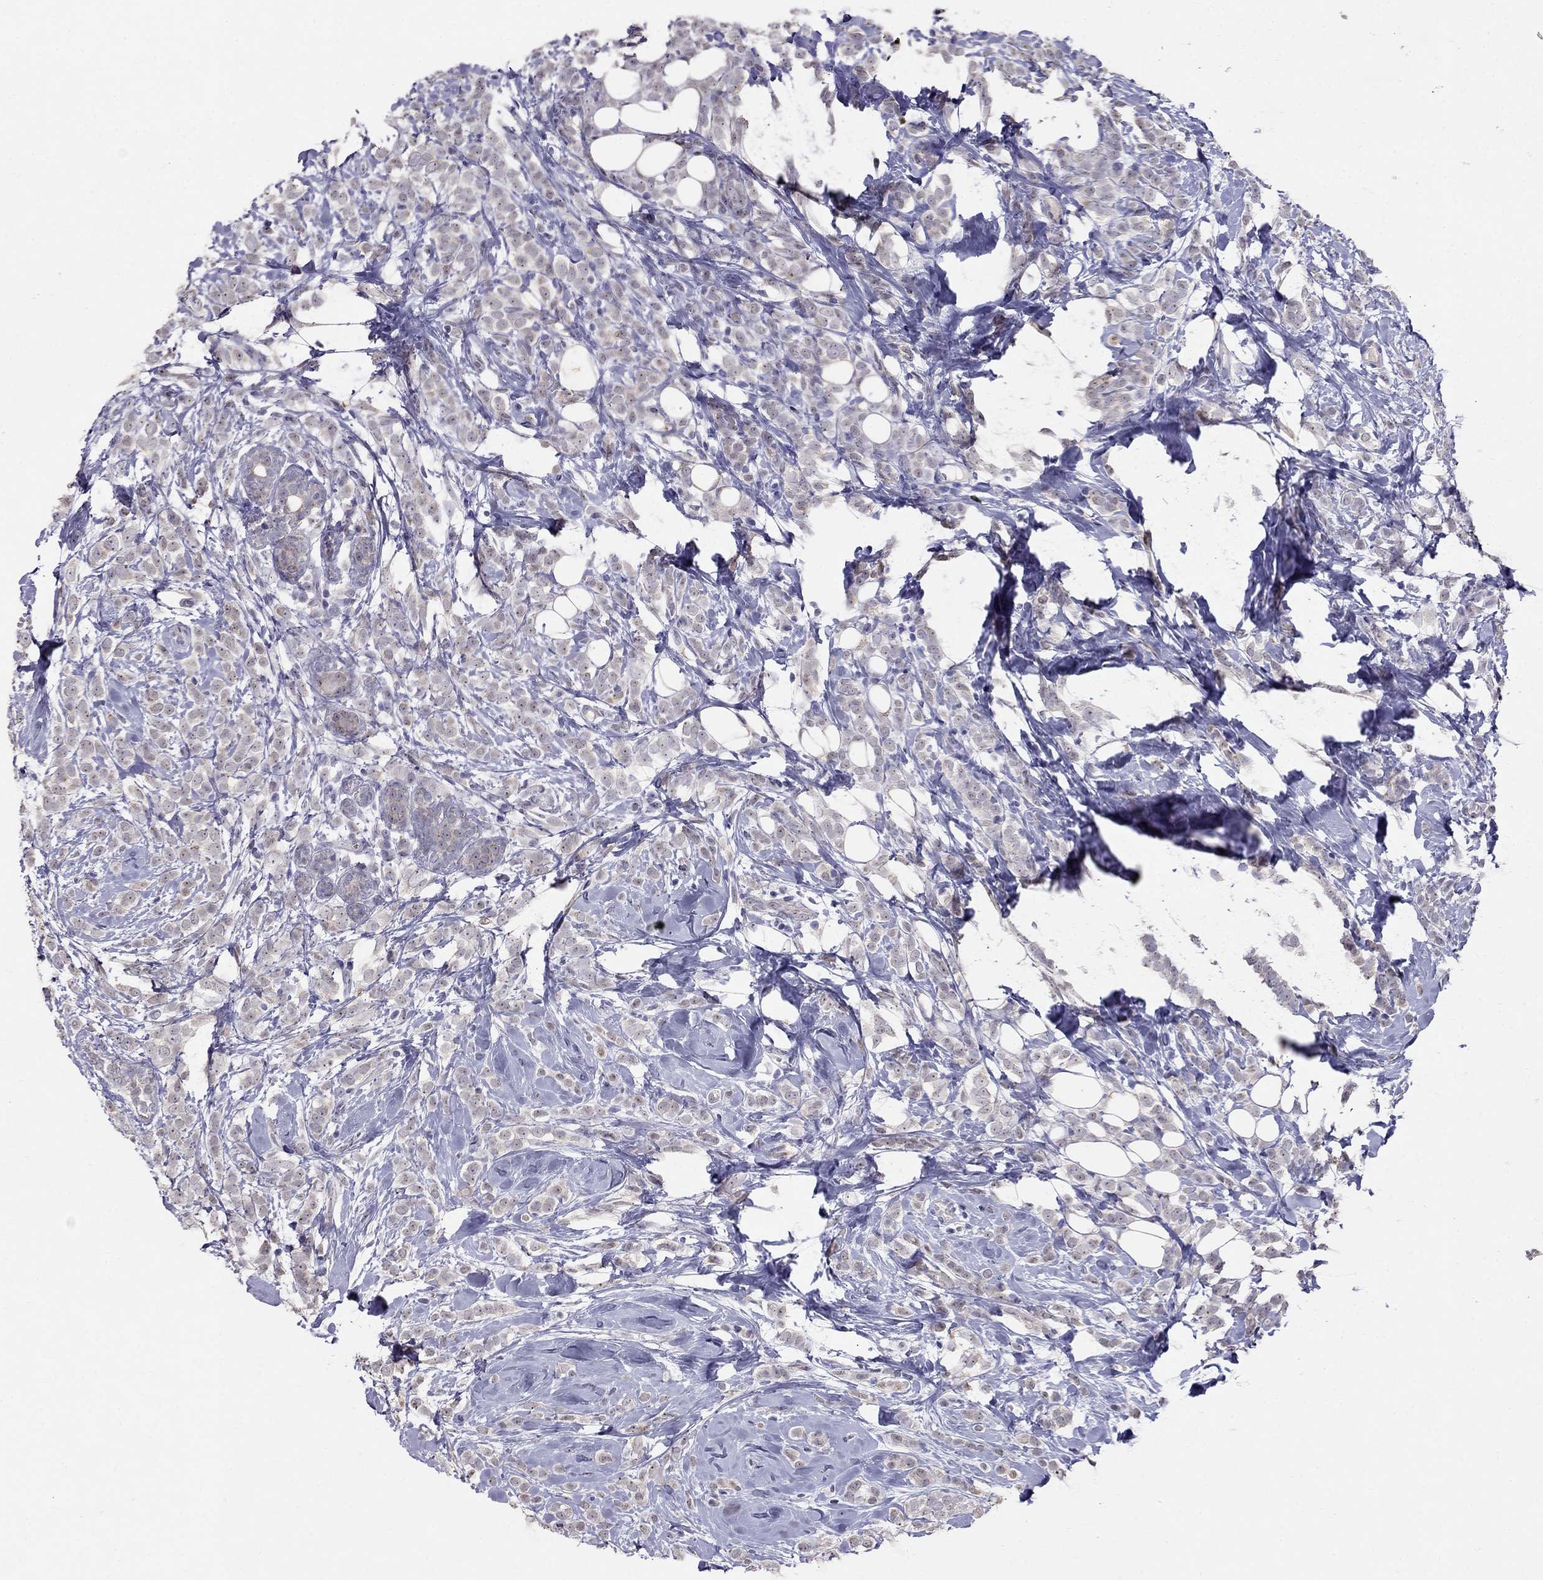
{"staining": {"intensity": "negative", "quantity": "none", "location": "none"}, "tissue": "breast cancer", "cell_type": "Tumor cells", "image_type": "cancer", "snomed": [{"axis": "morphology", "description": "Lobular carcinoma"}, {"axis": "topography", "description": "Breast"}], "caption": "The photomicrograph demonstrates no staining of tumor cells in lobular carcinoma (breast).", "gene": "MYO3B", "patient": {"sex": "female", "age": 49}}